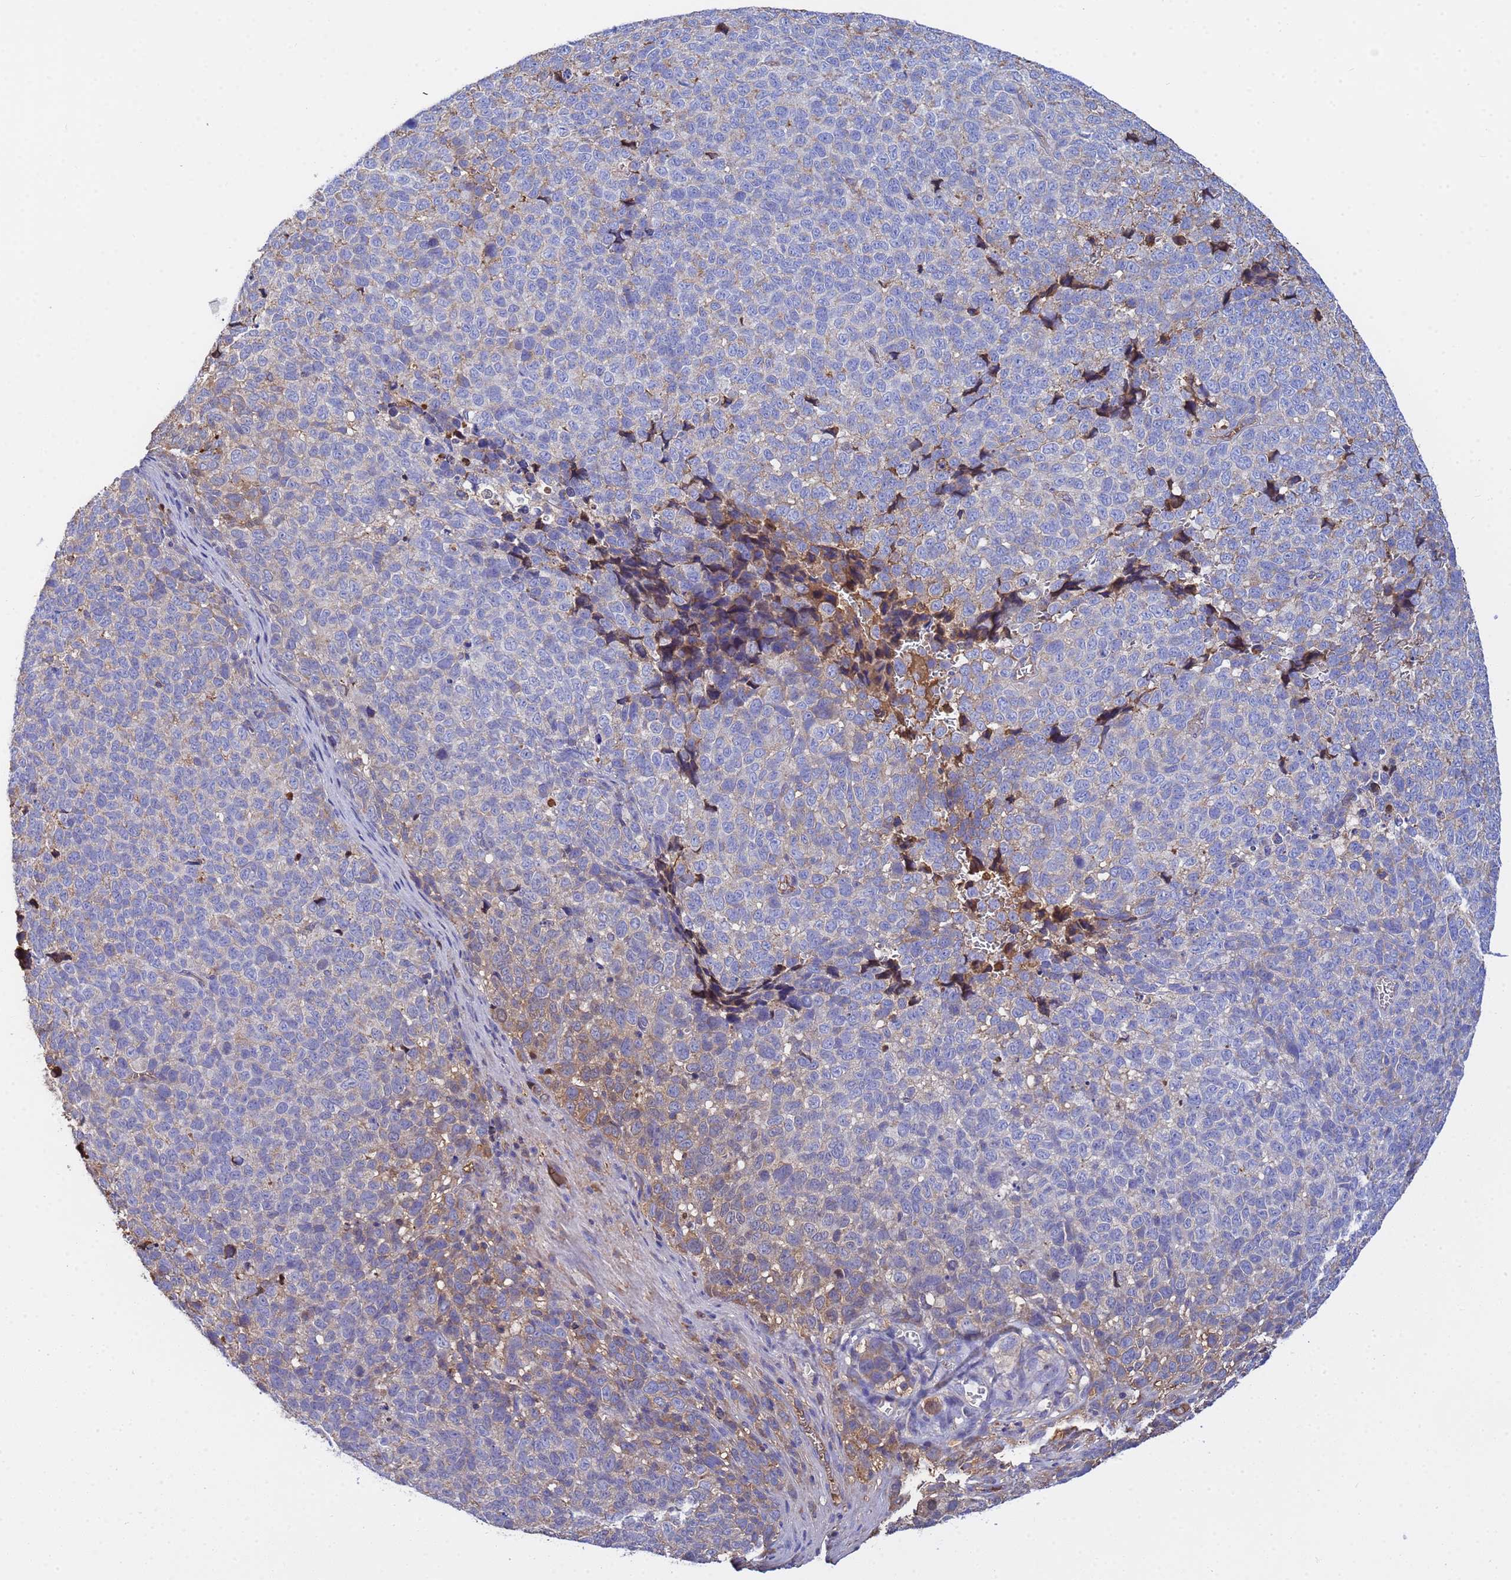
{"staining": {"intensity": "weak", "quantity": "<25%", "location": "cytoplasmic/membranous"}, "tissue": "melanoma", "cell_type": "Tumor cells", "image_type": "cancer", "snomed": [{"axis": "morphology", "description": "Malignant melanoma, NOS"}, {"axis": "topography", "description": "Nose, NOS"}], "caption": "This is an immunohistochemistry (IHC) photomicrograph of malignant melanoma. There is no staining in tumor cells.", "gene": "GLUD1", "patient": {"sex": "female", "age": 48}}